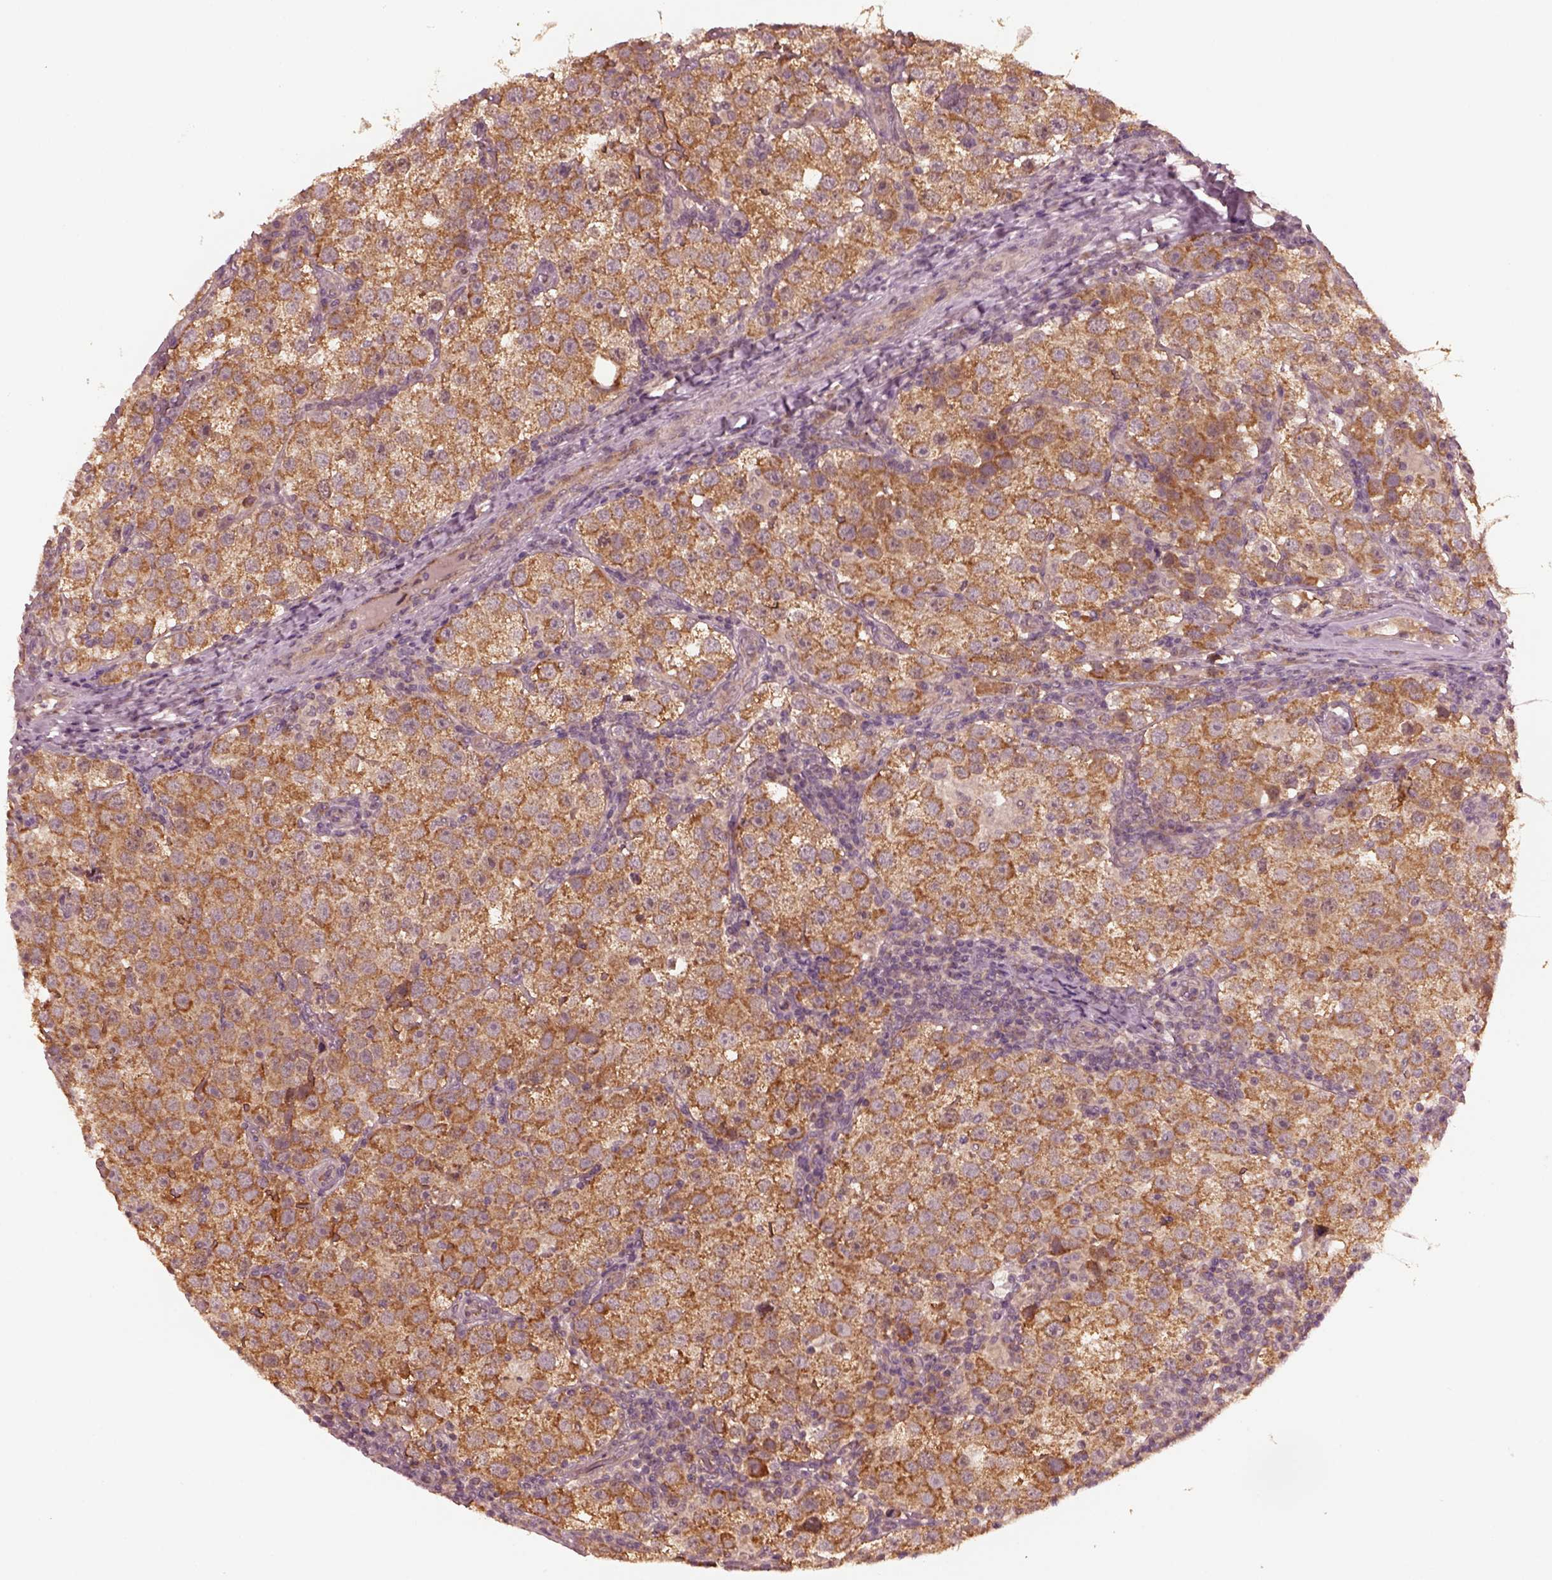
{"staining": {"intensity": "moderate", "quantity": ">75%", "location": "cytoplasmic/membranous"}, "tissue": "testis cancer", "cell_type": "Tumor cells", "image_type": "cancer", "snomed": [{"axis": "morphology", "description": "Seminoma, NOS"}, {"axis": "topography", "description": "Testis"}], "caption": "A medium amount of moderate cytoplasmic/membranous positivity is present in about >75% of tumor cells in testis cancer tissue.", "gene": "FAF2", "patient": {"sex": "male", "age": 37}}